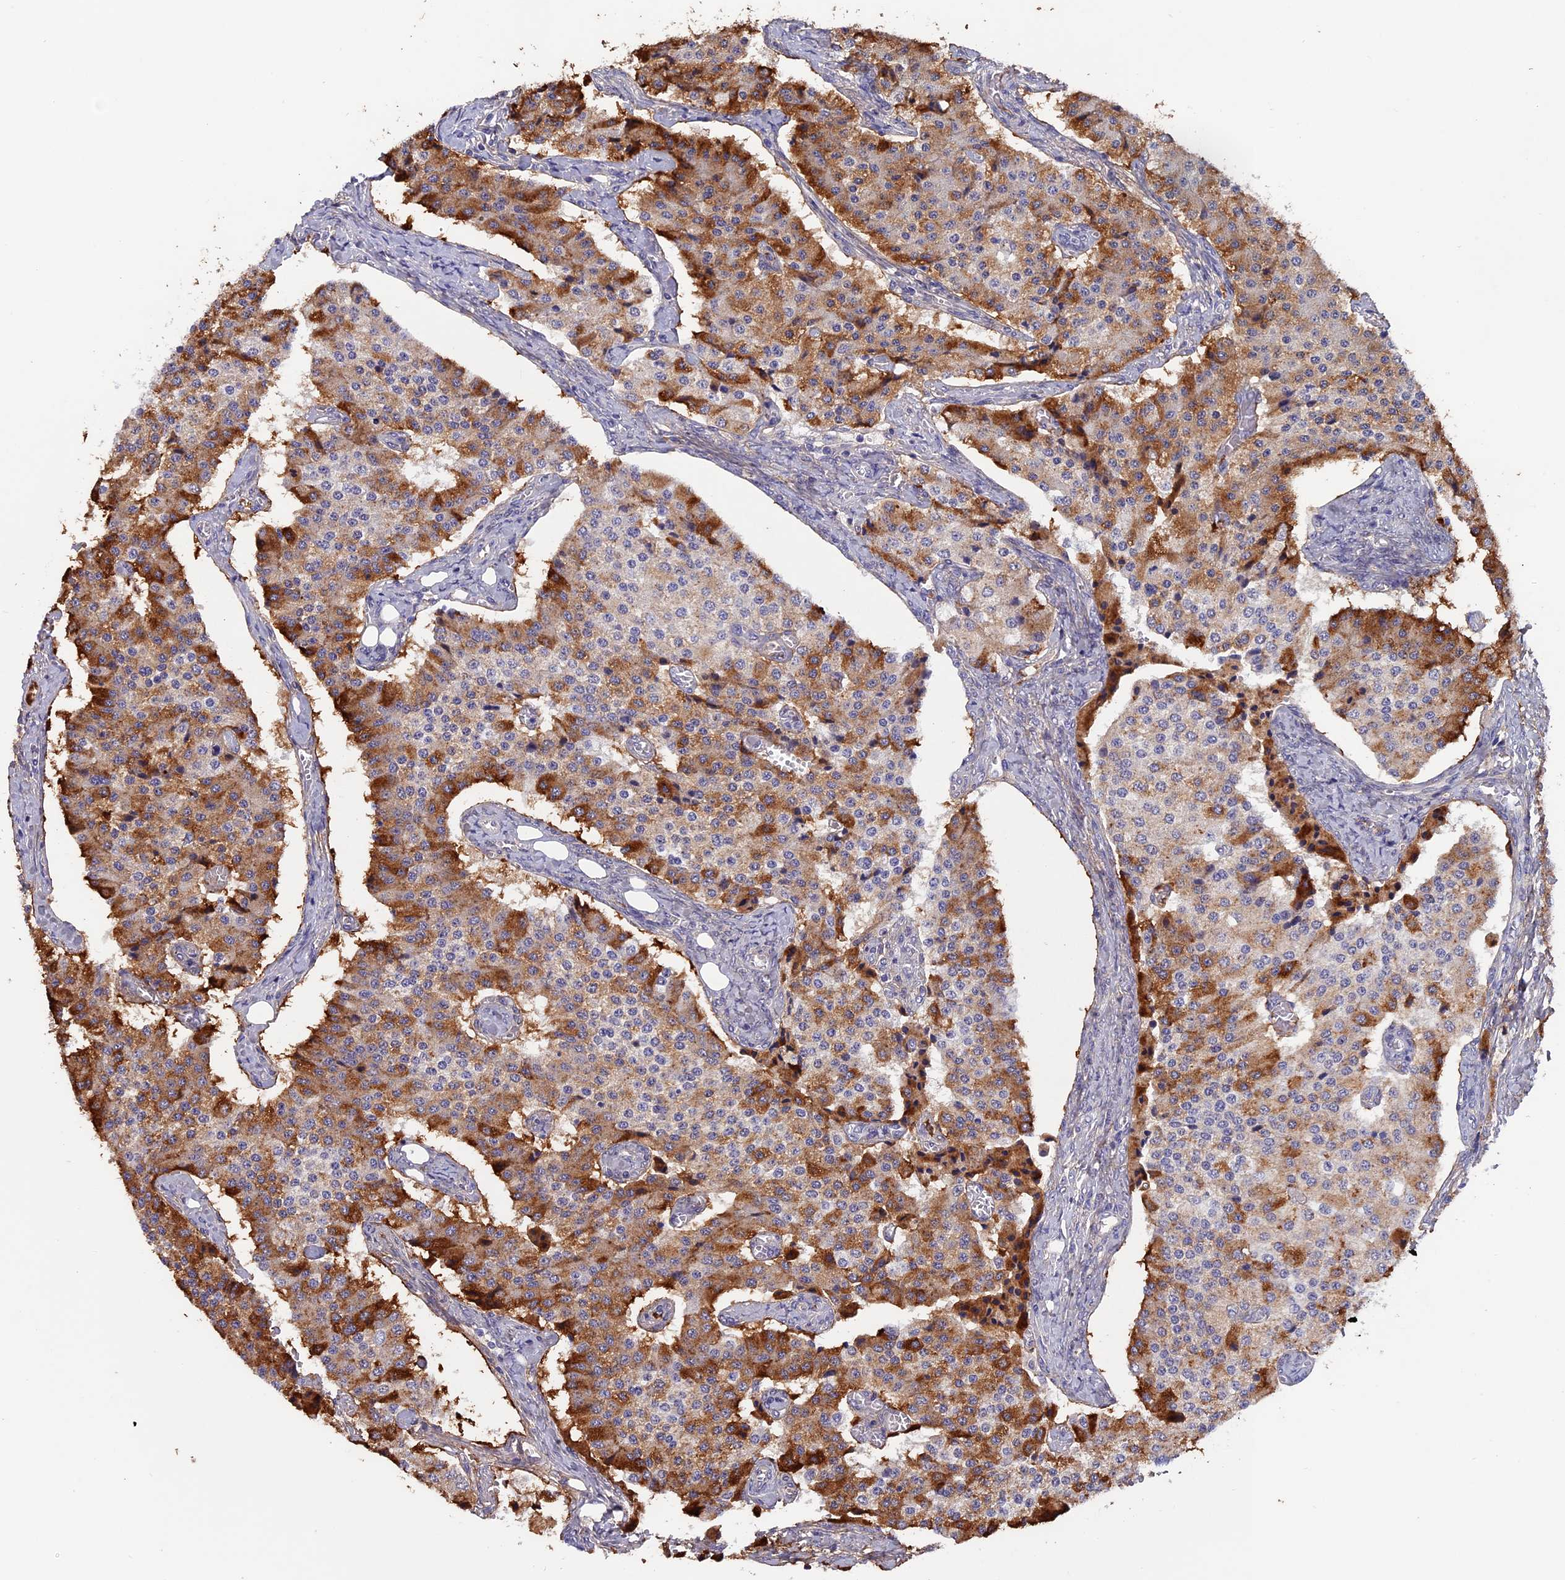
{"staining": {"intensity": "strong", "quantity": "25%-75%", "location": "cytoplasmic/membranous"}, "tissue": "carcinoid", "cell_type": "Tumor cells", "image_type": "cancer", "snomed": [{"axis": "morphology", "description": "Carcinoid, malignant, NOS"}, {"axis": "topography", "description": "Colon"}], "caption": "High-power microscopy captured an immunohistochemistry (IHC) photomicrograph of carcinoid, revealing strong cytoplasmic/membranous positivity in approximately 25%-75% of tumor cells.", "gene": "COL4A3", "patient": {"sex": "female", "age": 52}}